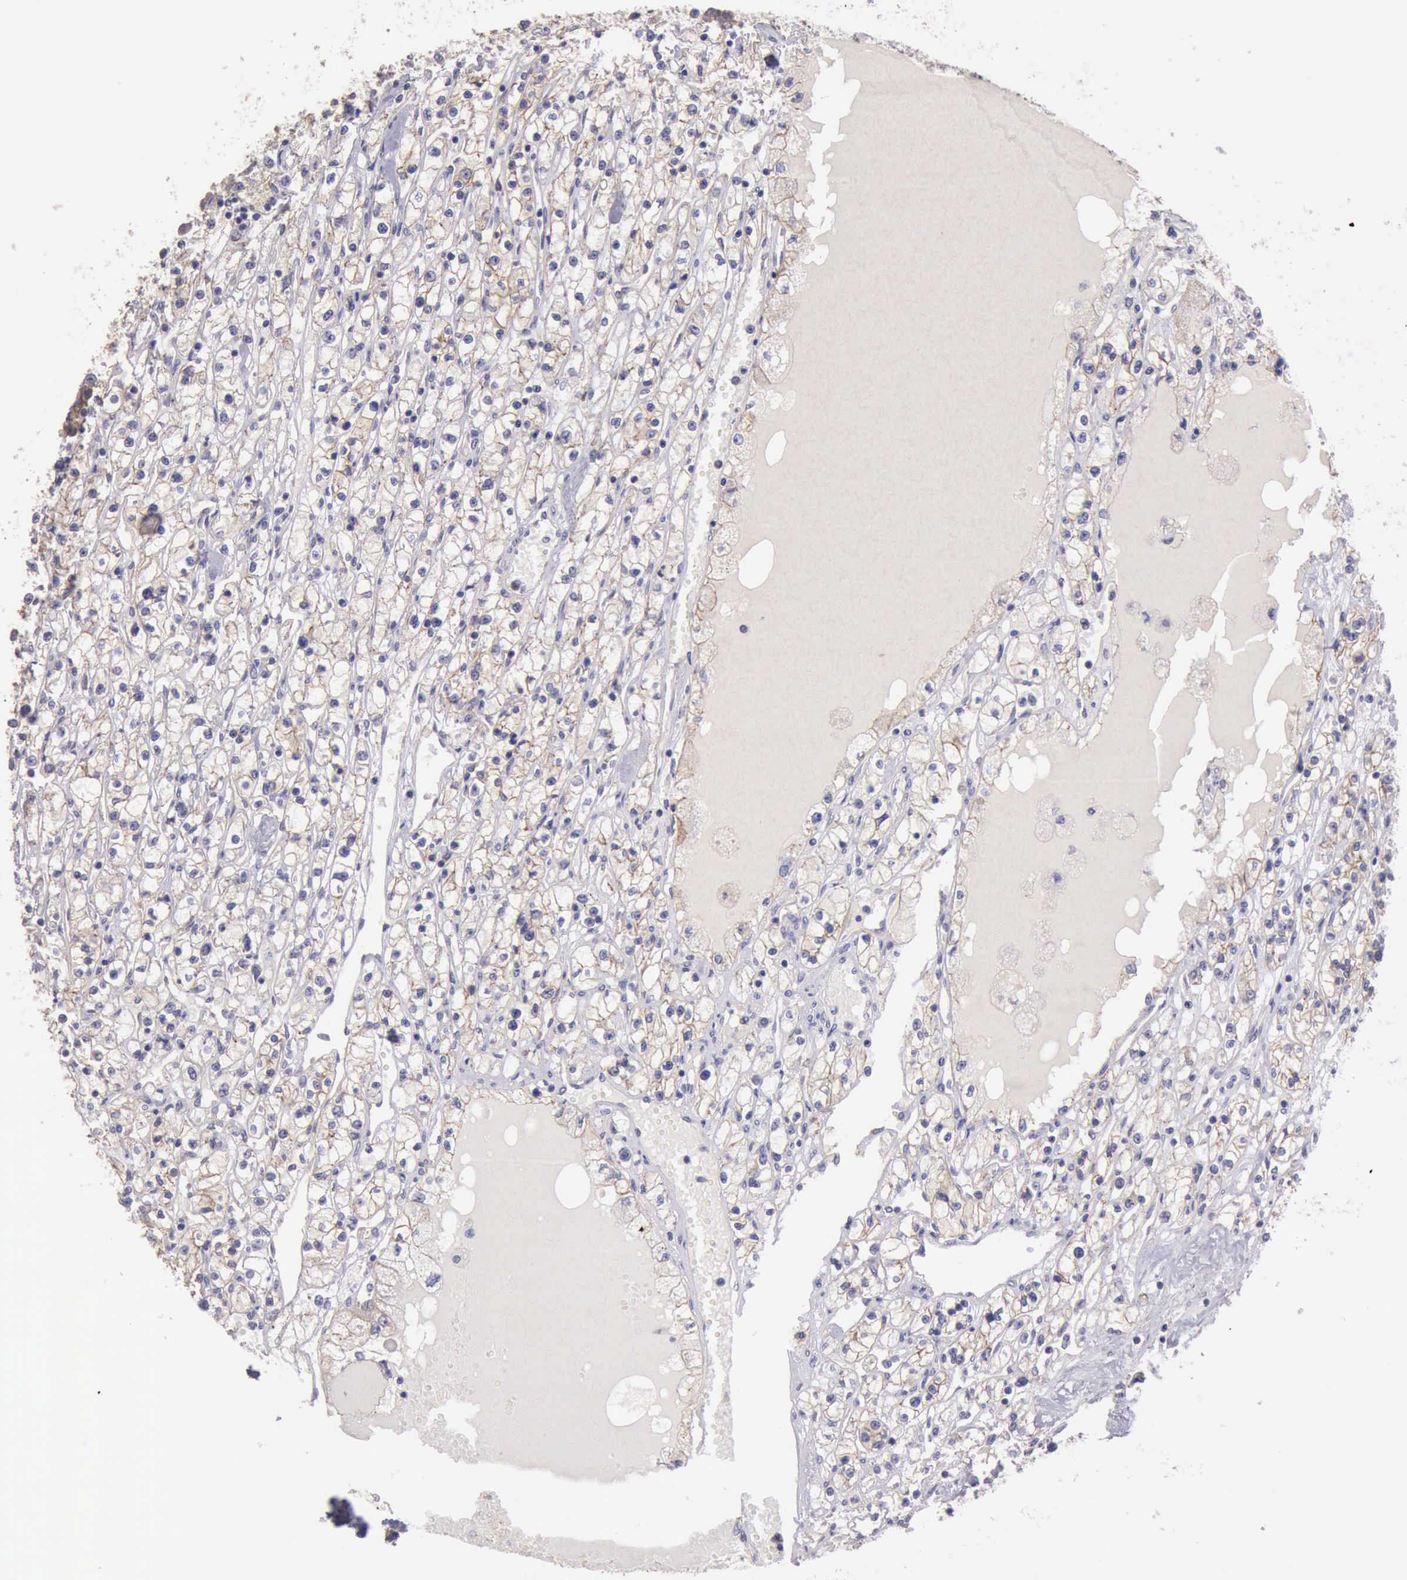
{"staining": {"intensity": "weak", "quantity": "<25%", "location": "cytoplasmic/membranous"}, "tissue": "renal cancer", "cell_type": "Tumor cells", "image_type": "cancer", "snomed": [{"axis": "morphology", "description": "Adenocarcinoma, NOS"}, {"axis": "topography", "description": "Kidney"}], "caption": "Photomicrograph shows no protein expression in tumor cells of renal cancer (adenocarcinoma) tissue.", "gene": "KCND1", "patient": {"sex": "male", "age": 56}}